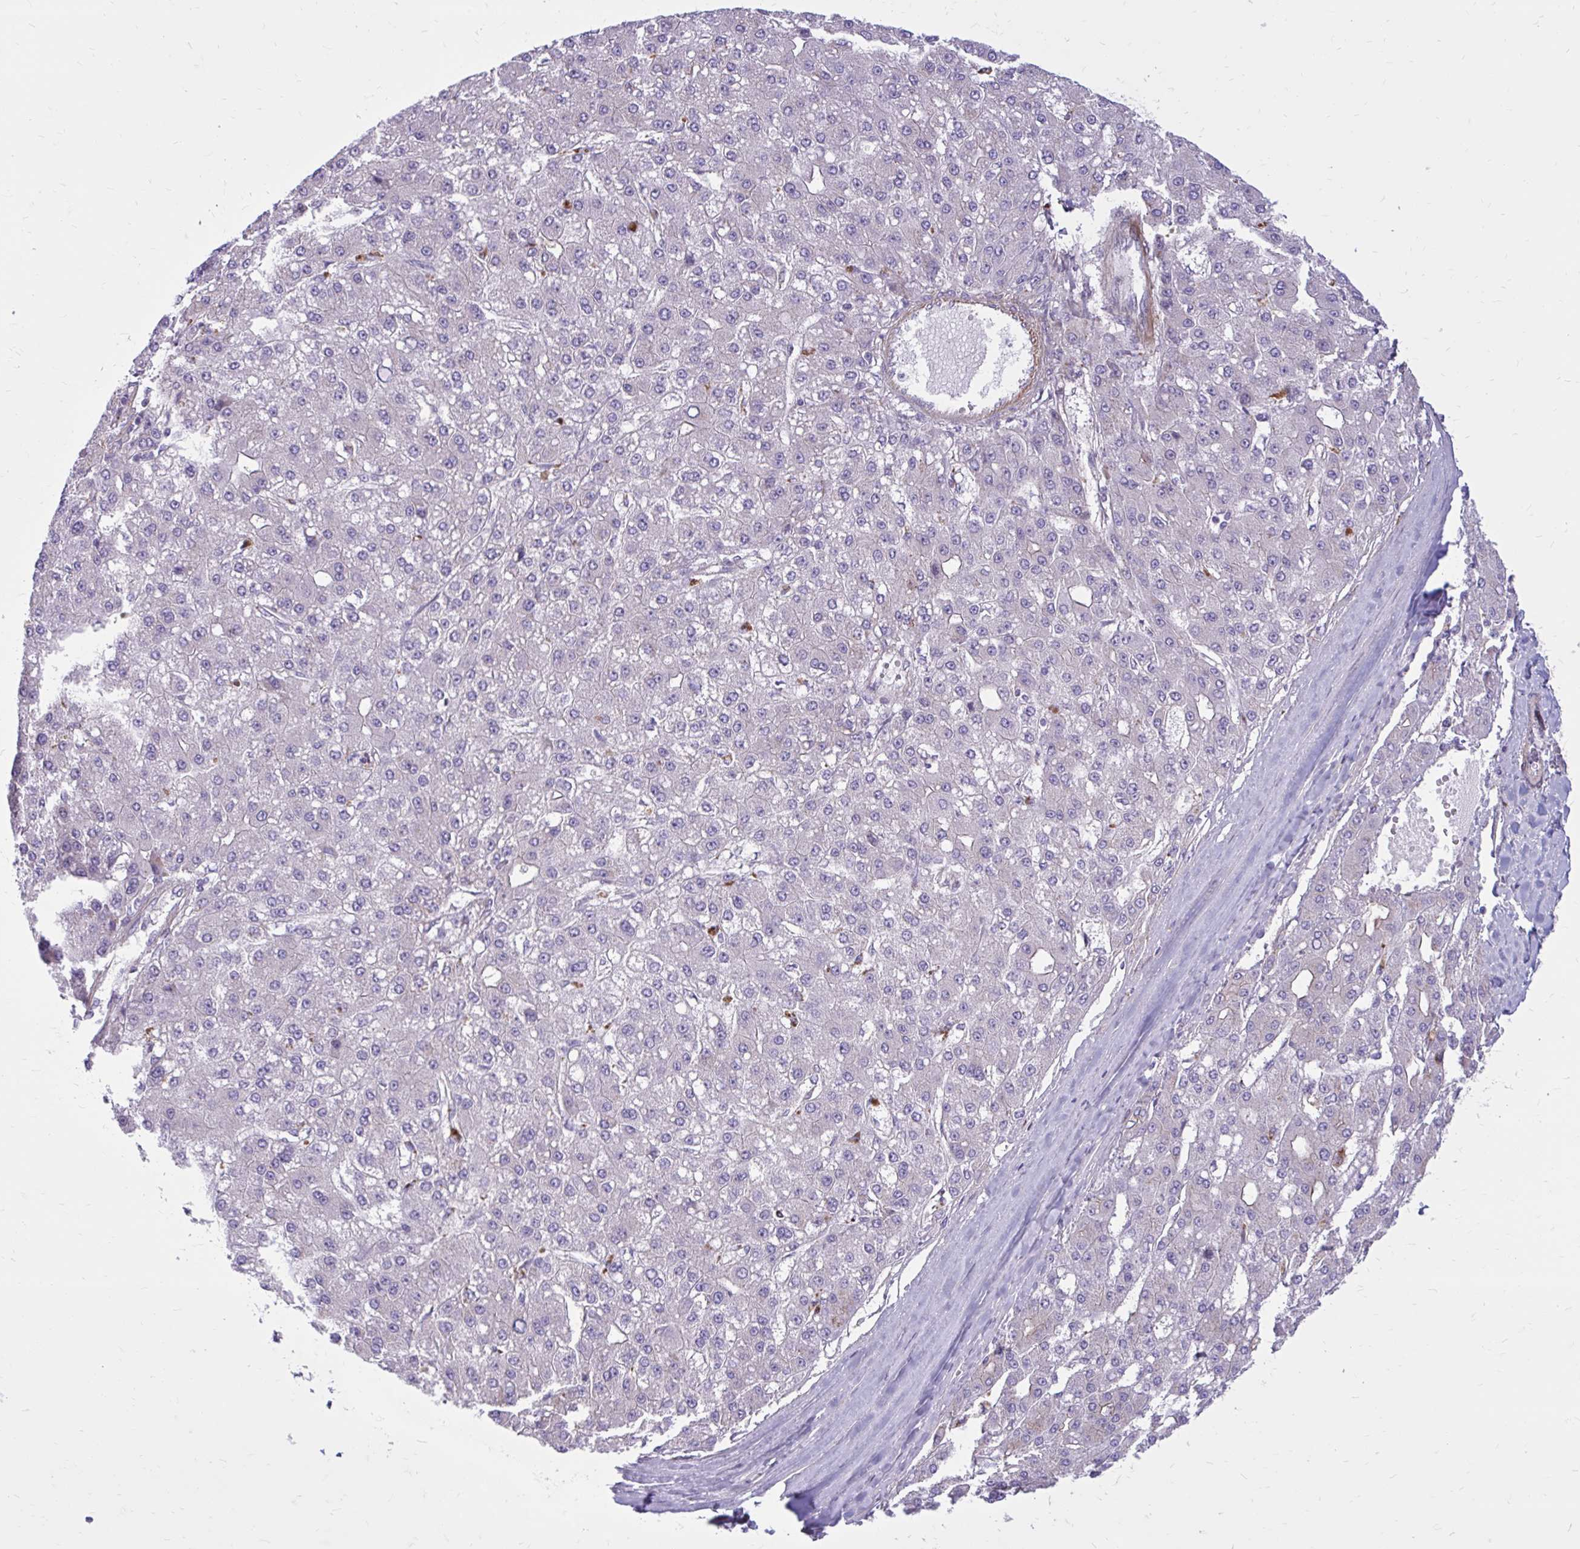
{"staining": {"intensity": "moderate", "quantity": "<25%", "location": "cytoplasmic/membranous"}, "tissue": "liver cancer", "cell_type": "Tumor cells", "image_type": "cancer", "snomed": [{"axis": "morphology", "description": "Carcinoma, Hepatocellular, NOS"}, {"axis": "topography", "description": "Liver"}], "caption": "Immunohistochemical staining of human hepatocellular carcinoma (liver) reveals moderate cytoplasmic/membranous protein expression in about <25% of tumor cells.", "gene": "FAP", "patient": {"sex": "male", "age": 67}}